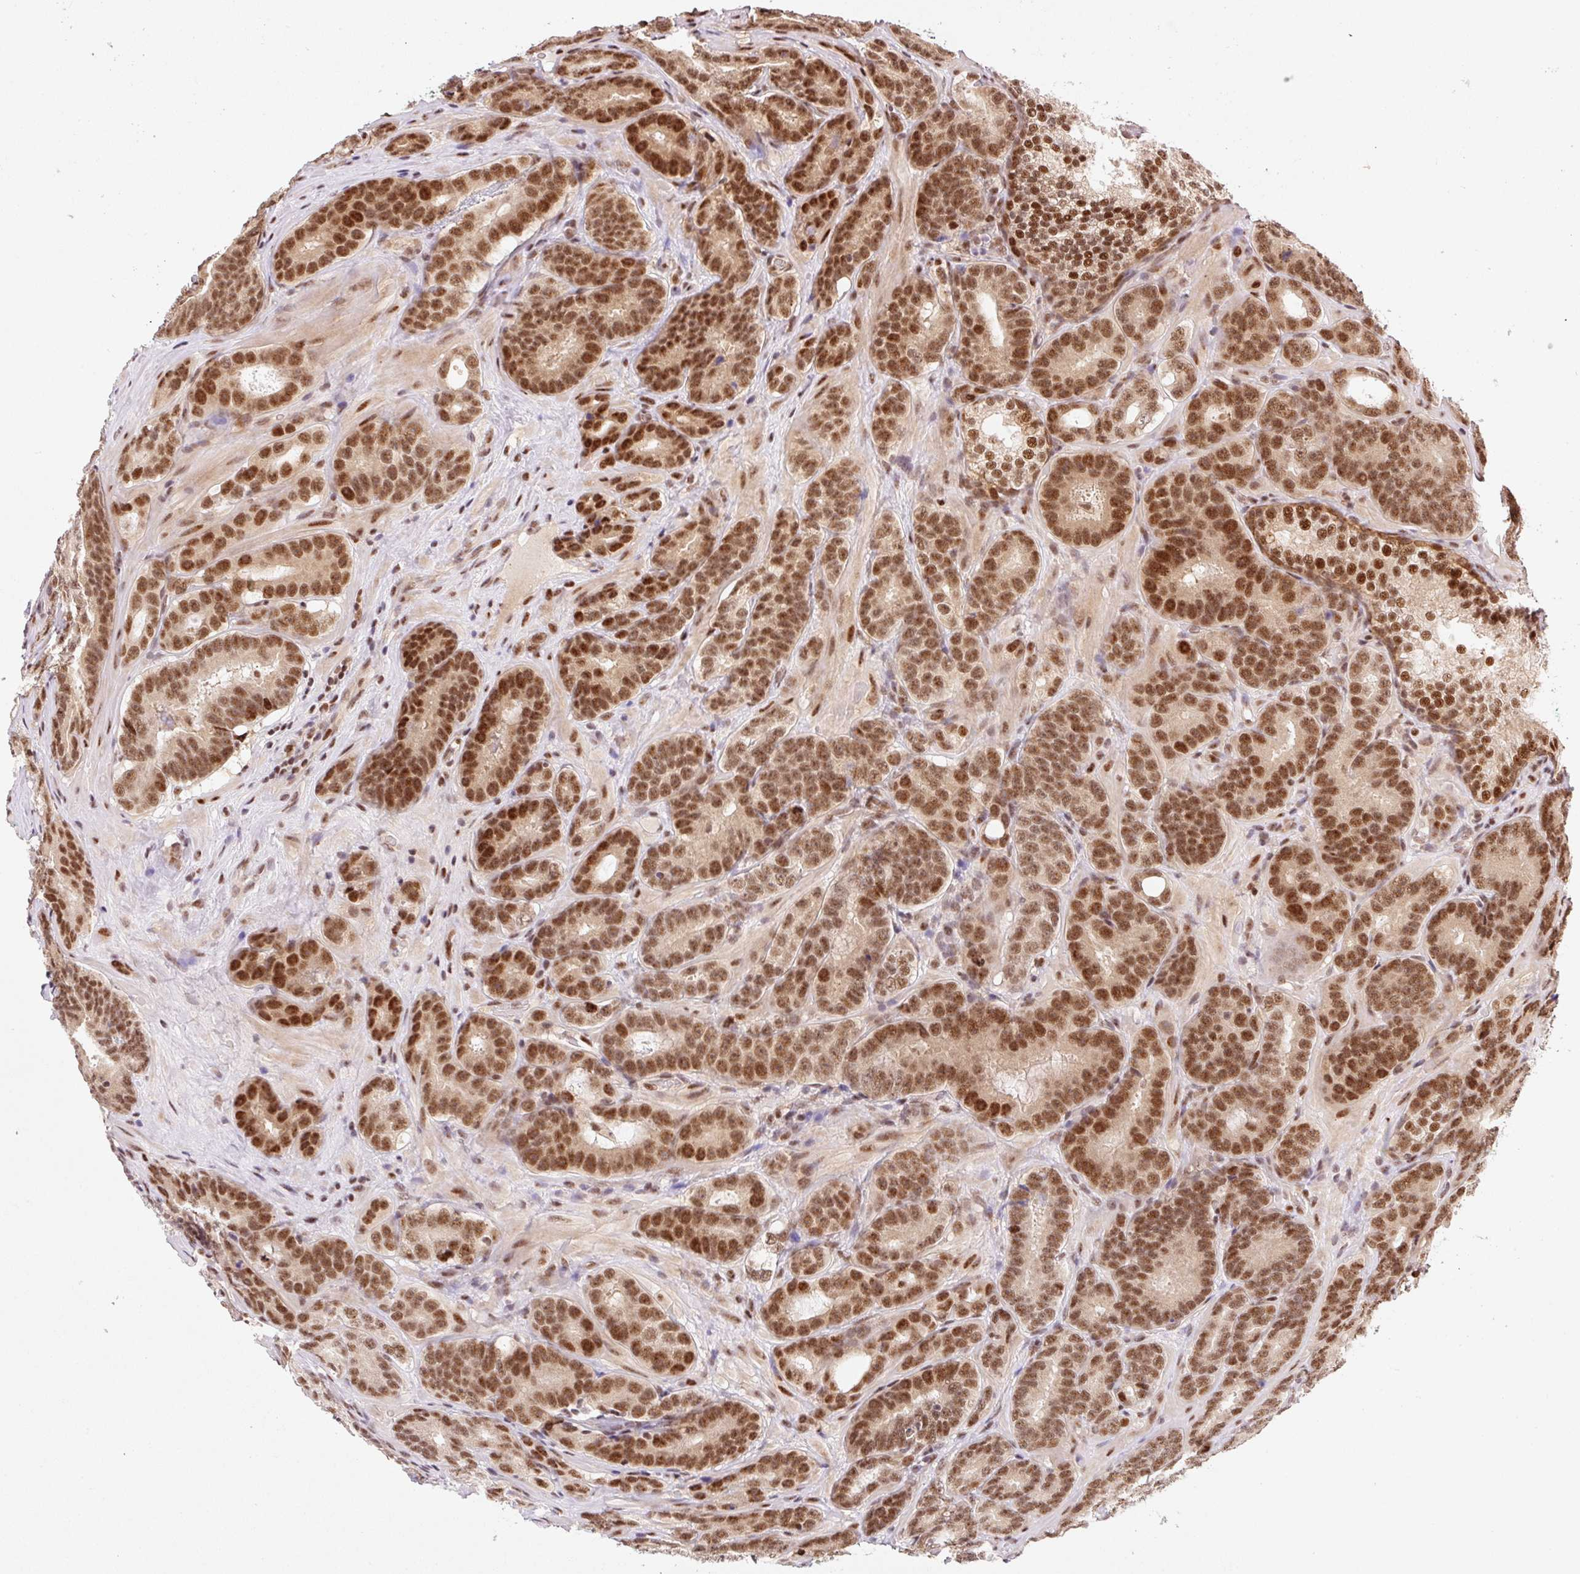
{"staining": {"intensity": "strong", "quantity": ">75%", "location": "nuclear"}, "tissue": "prostate cancer", "cell_type": "Tumor cells", "image_type": "cancer", "snomed": [{"axis": "morphology", "description": "Adenocarcinoma, Low grade"}, {"axis": "topography", "description": "Prostate"}], "caption": "About >75% of tumor cells in human low-grade adenocarcinoma (prostate) exhibit strong nuclear protein positivity as visualized by brown immunohistochemical staining.", "gene": "INTS8", "patient": {"sex": "male", "age": 62}}